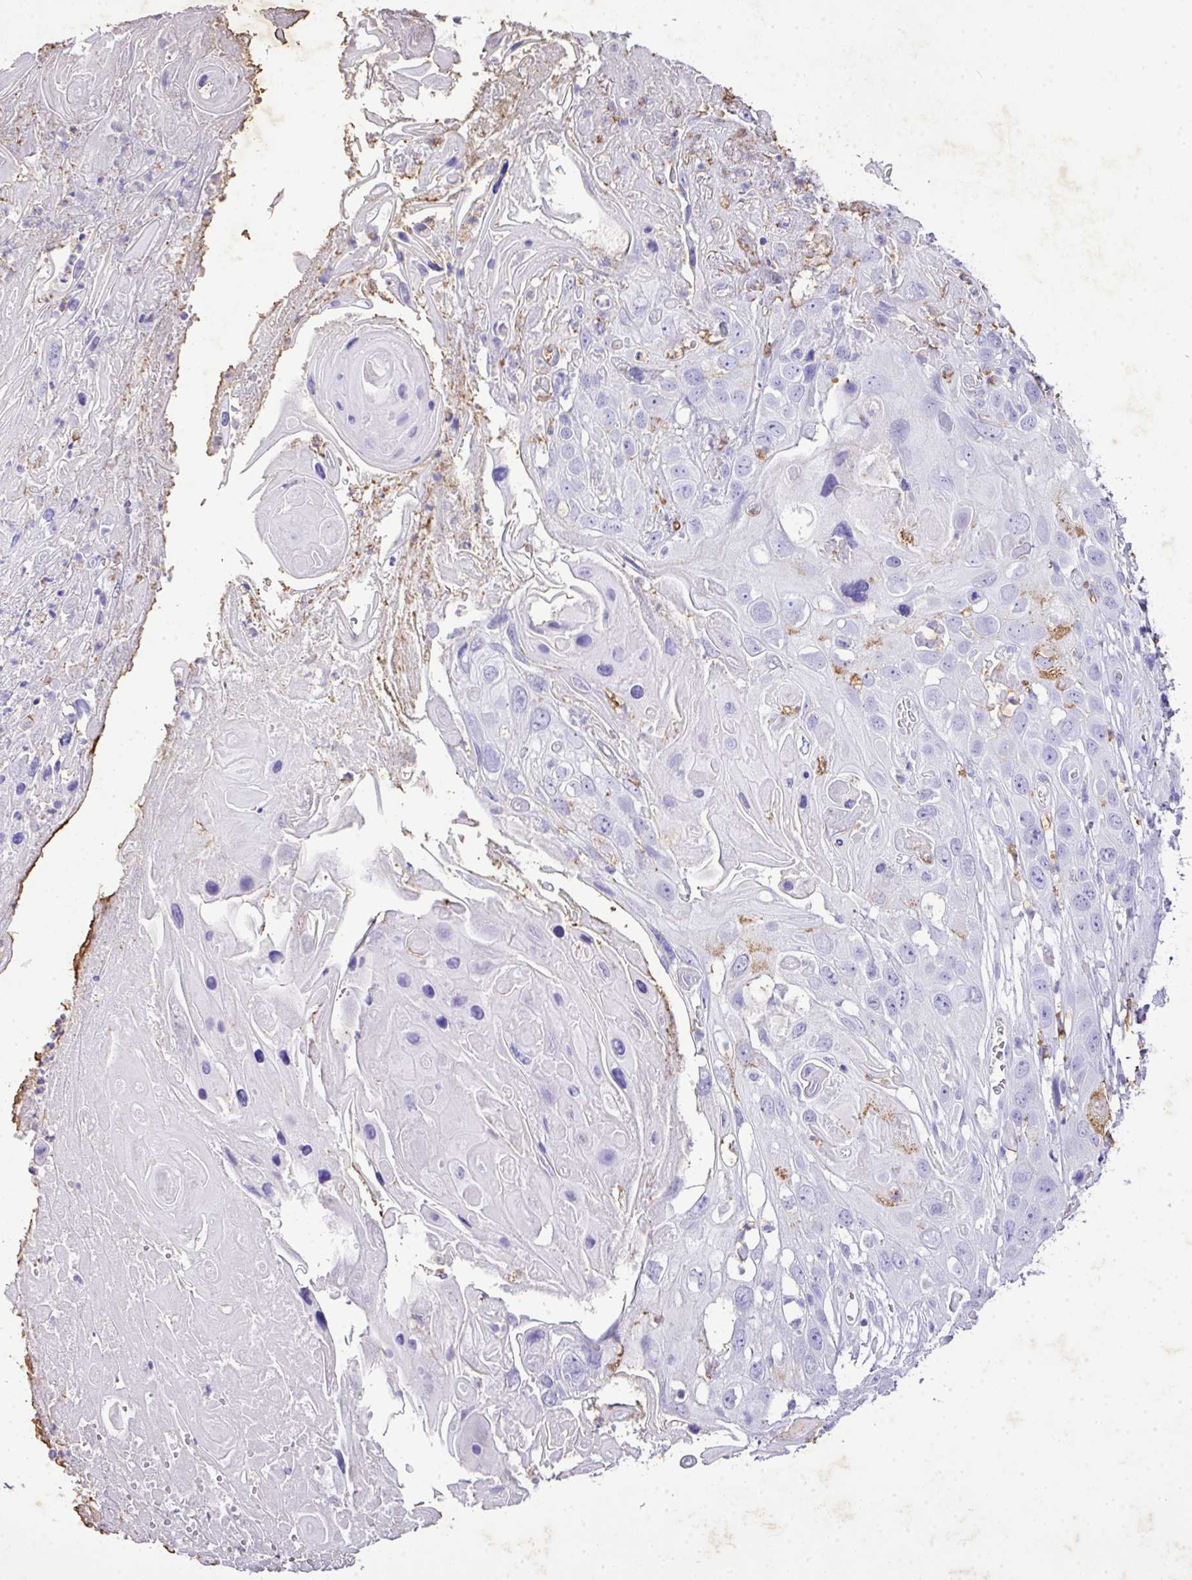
{"staining": {"intensity": "negative", "quantity": "none", "location": "none"}, "tissue": "skin cancer", "cell_type": "Tumor cells", "image_type": "cancer", "snomed": [{"axis": "morphology", "description": "Squamous cell carcinoma, NOS"}, {"axis": "topography", "description": "Skin"}], "caption": "The image shows no staining of tumor cells in skin cancer. (DAB immunohistochemistry, high magnification).", "gene": "KCNJ11", "patient": {"sex": "male", "age": 55}}